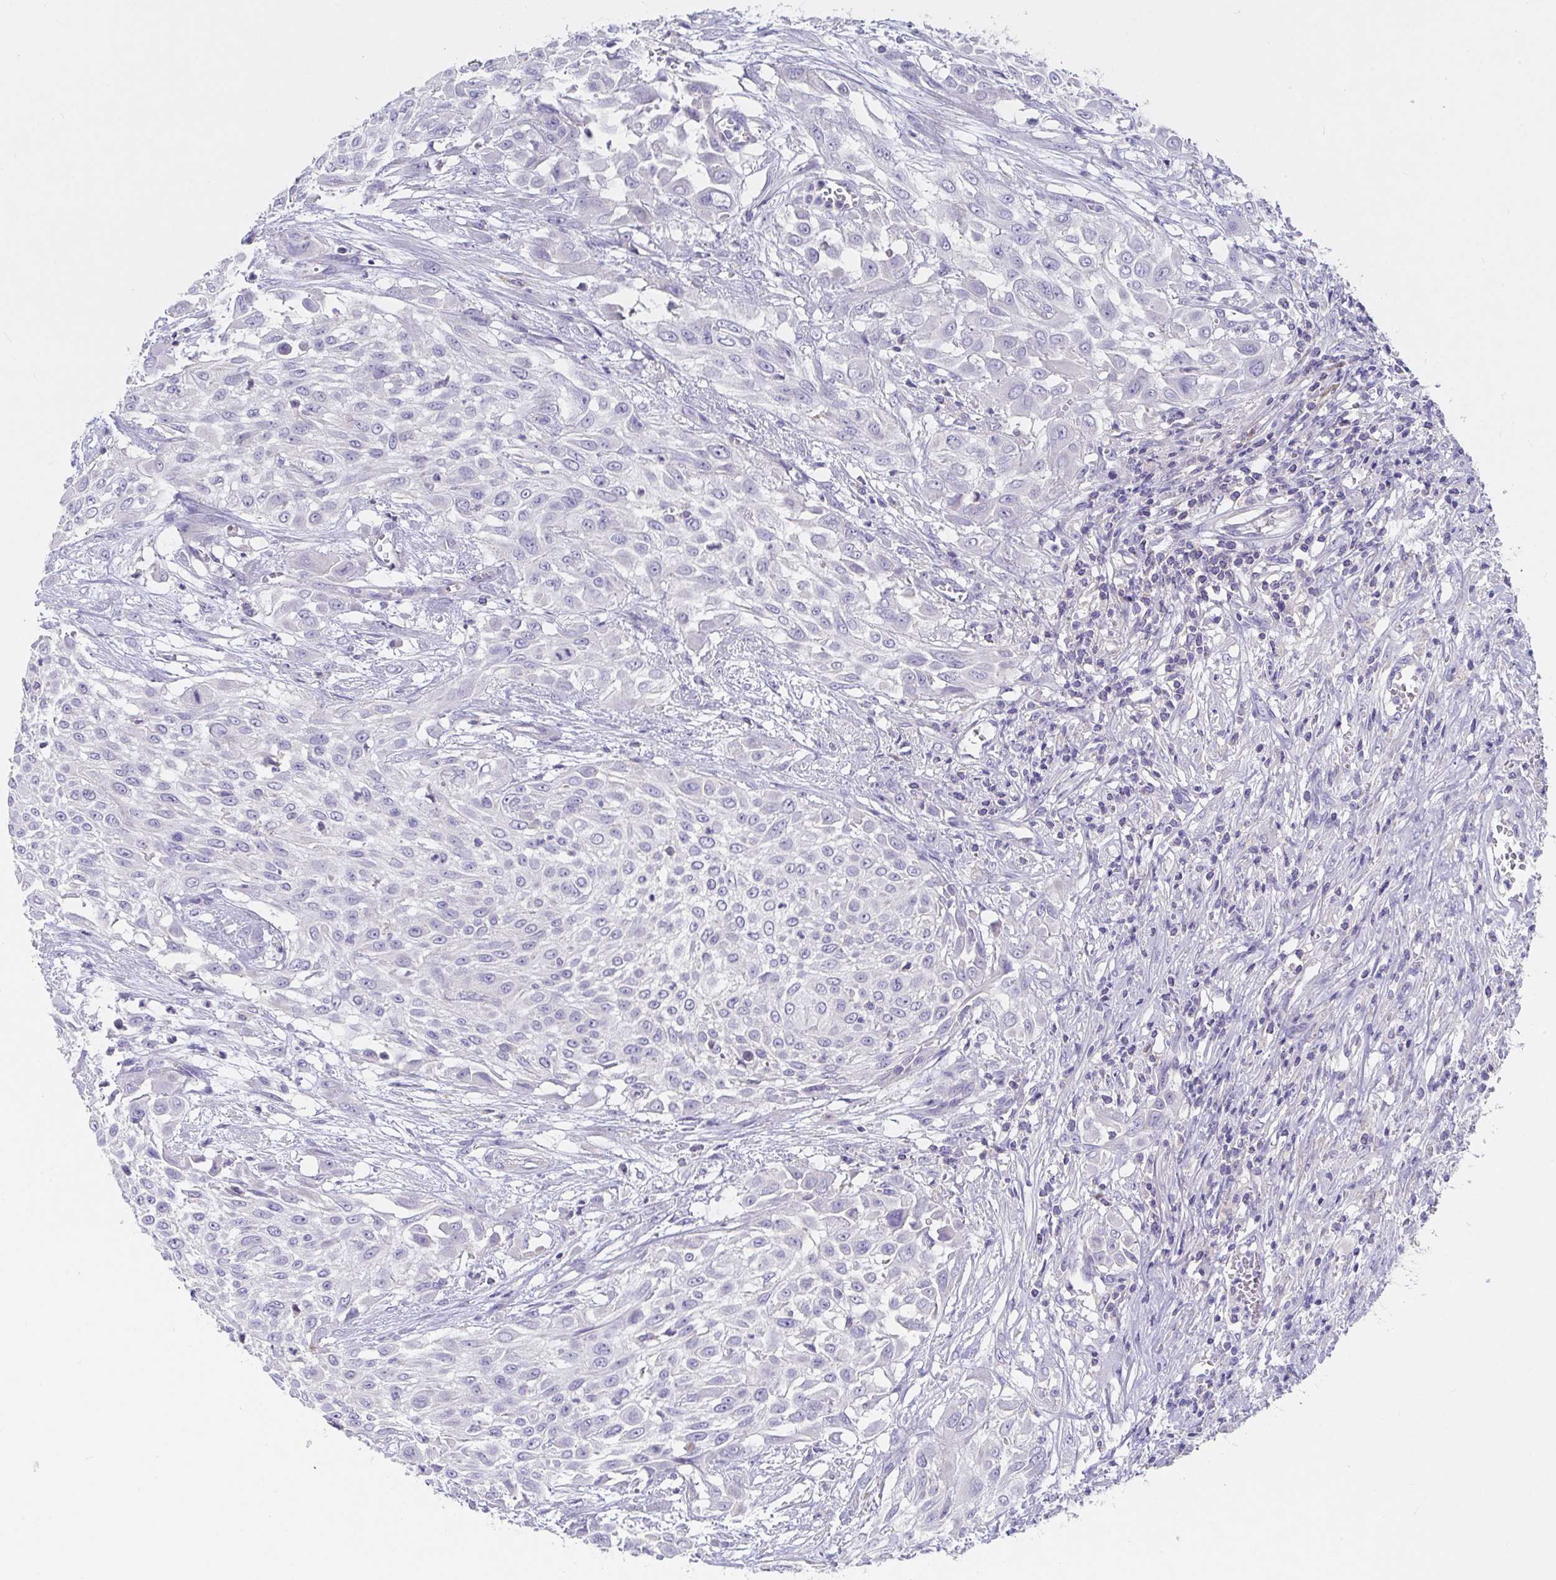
{"staining": {"intensity": "negative", "quantity": "none", "location": "none"}, "tissue": "urothelial cancer", "cell_type": "Tumor cells", "image_type": "cancer", "snomed": [{"axis": "morphology", "description": "Urothelial carcinoma, High grade"}, {"axis": "topography", "description": "Urinary bladder"}], "caption": "Micrograph shows no significant protein expression in tumor cells of high-grade urothelial carcinoma.", "gene": "ZNF561", "patient": {"sex": "male", "age": 57}}